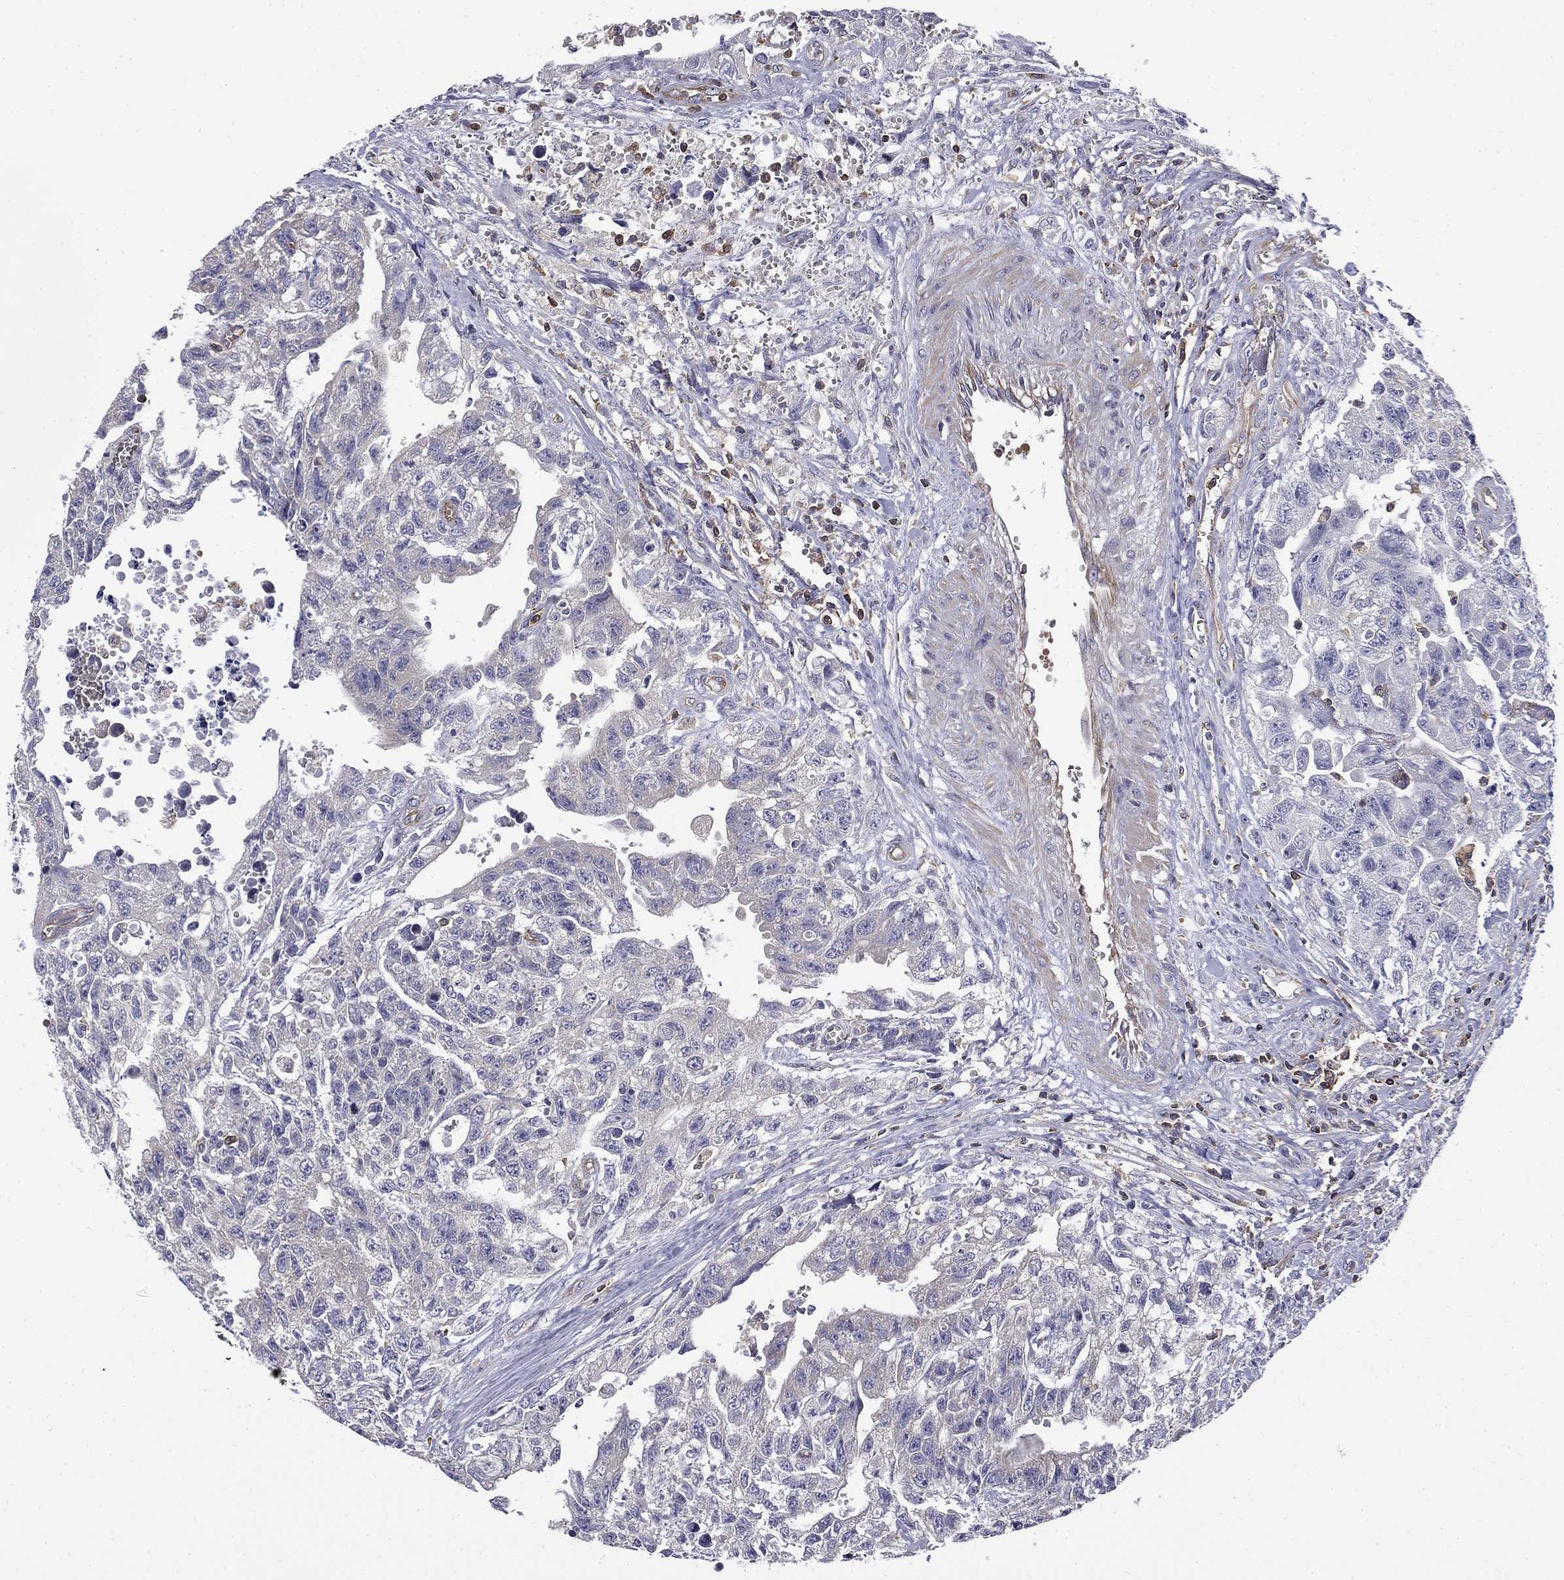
{"staining": {"intensity": "negative", "quantity": "none", "location": "none"}, "tissue": "testis cancer", "cell_type": "Tumor cells", "image_type": "cancer", "snomed": [{"axis": "morphology", "description": "Carcinoma, Embryonal, NOS"}, {"axis": "topography", "description": "Testis"}], "caption": "This is an immunohistochemistry (IHC) photomicrograph of testis embryonal carcinoma. There is no positivity in tumor cells.", "gene": "ARHGAP45", "patient": {"sex": "male", "age": 24}}